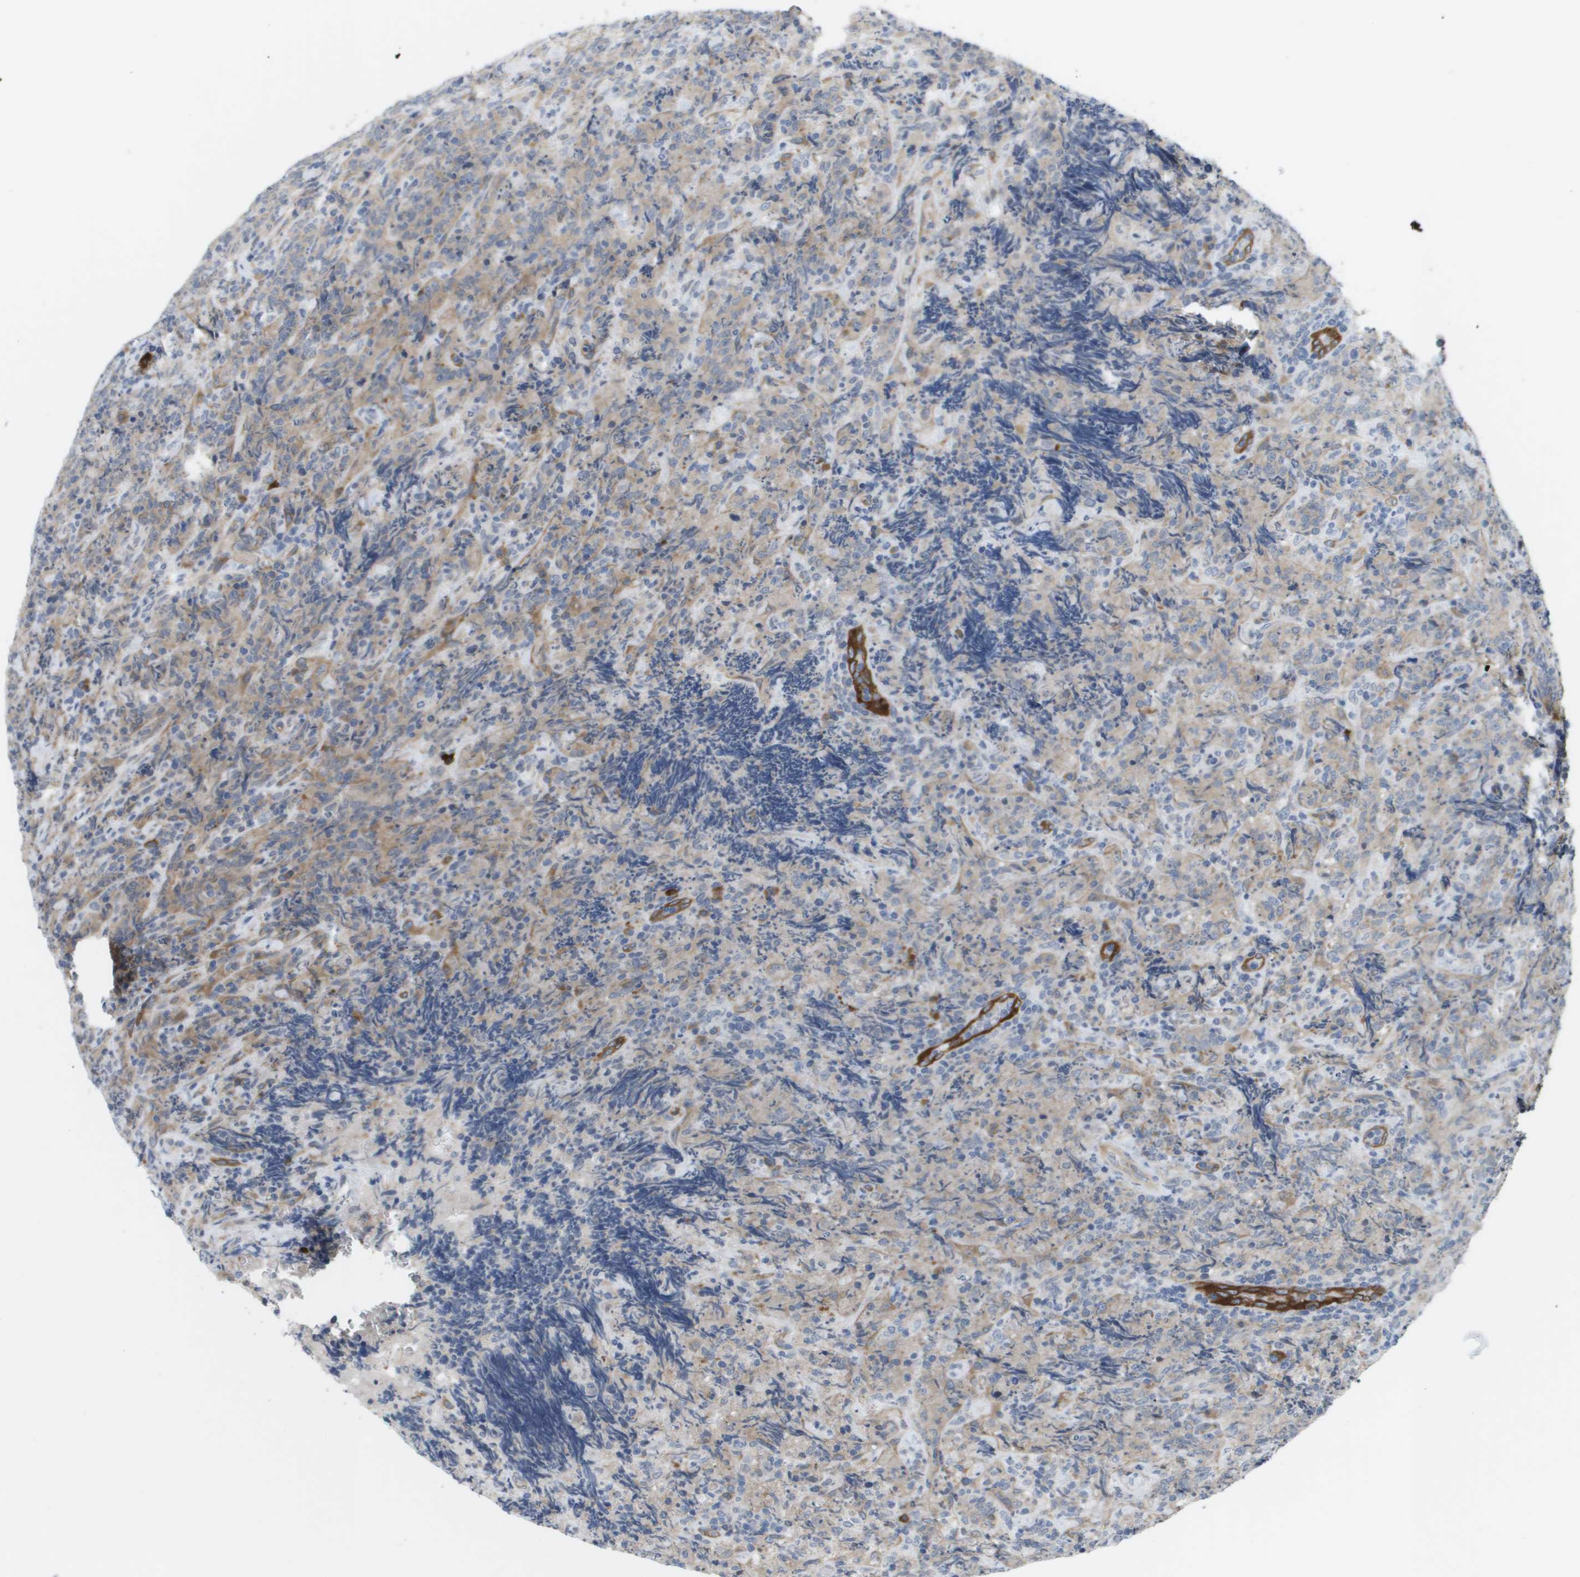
{"staining": {"intensity": "weak", "quantity": "25%-75%", "location": "cytoplasmic/membranous"}, "tissue": "lymphoma", "cell_type": "Tumor cells", "image_type": "cancer", "snomed": [{"axis": "morphology", "description": "Malignant lymphoma, non-Hodgkin's type, High grade"}, {"axis": "topography", "description": "Tonsil"}], "caption": "An image of human lymphoma stained for a protein demonstrates weak cytoplasmic/membranous brown staining in tumor cells.", "gene": "MARCHF8", "patient": {"sex": "female", "age": 36}}